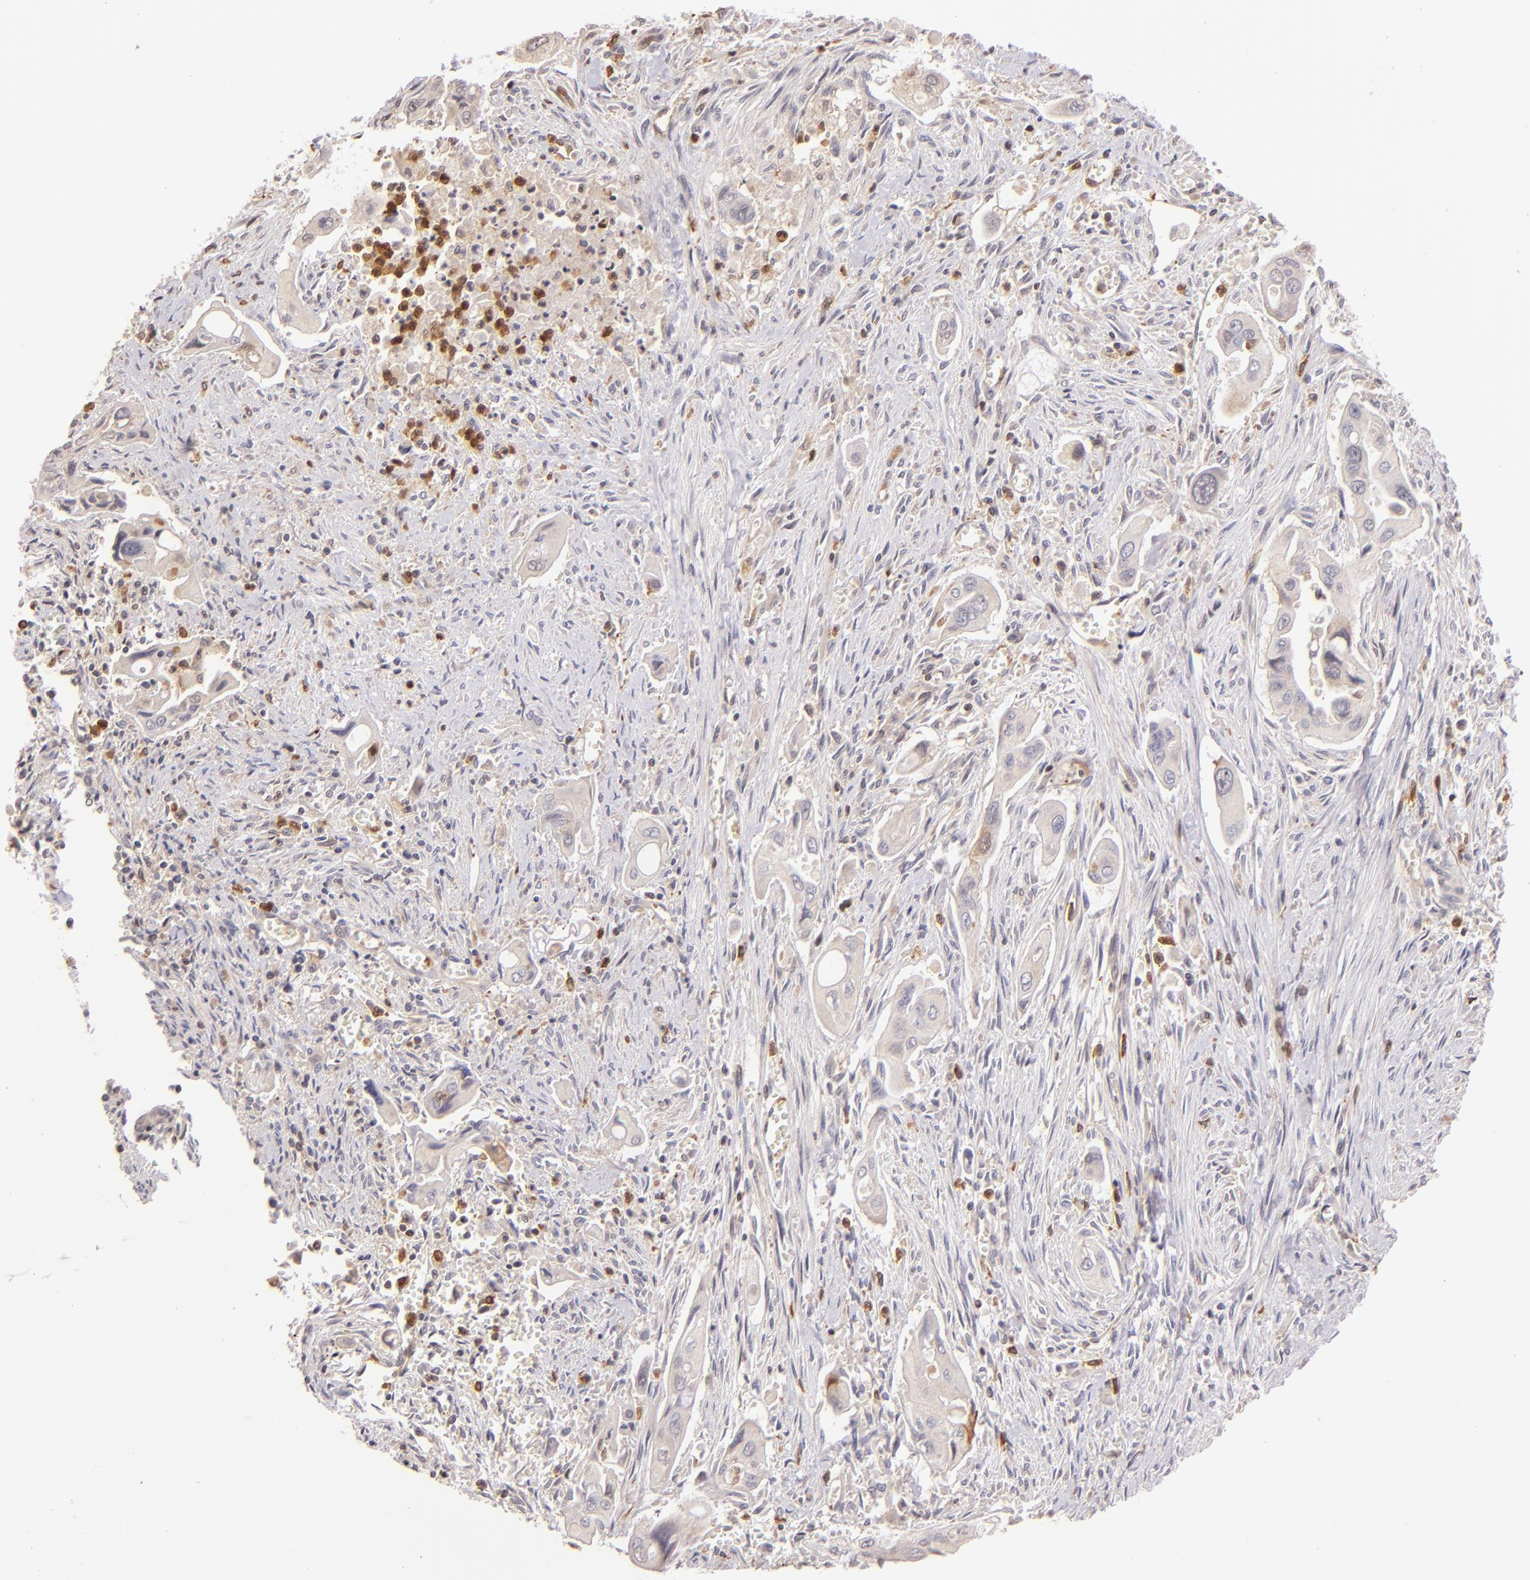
{"staining": {"intensity": "weak", "quantity": "25%-75%", "location": "cytoplasmic/membranous"}, "tissue": "pancreatic cancer", "cell_type": "Tumor cells", "image_type": "cancer", "snomed": [{"axis": "morphology", "description": "Adenocarcinoma, NOS"}, {"axis": "topography", "description": "Pancreas"}], "caption": "Immunohistochemistry (IHC) micrograph of human pancreatic adenocarcinoma stained for a protein (brown), which shows low levels of weak cytoplasmic/membranous positivity in approximately 25%-75% of tumor cells.", "gene": "BTK", "patient": {"sex": "male", "age": 77}}